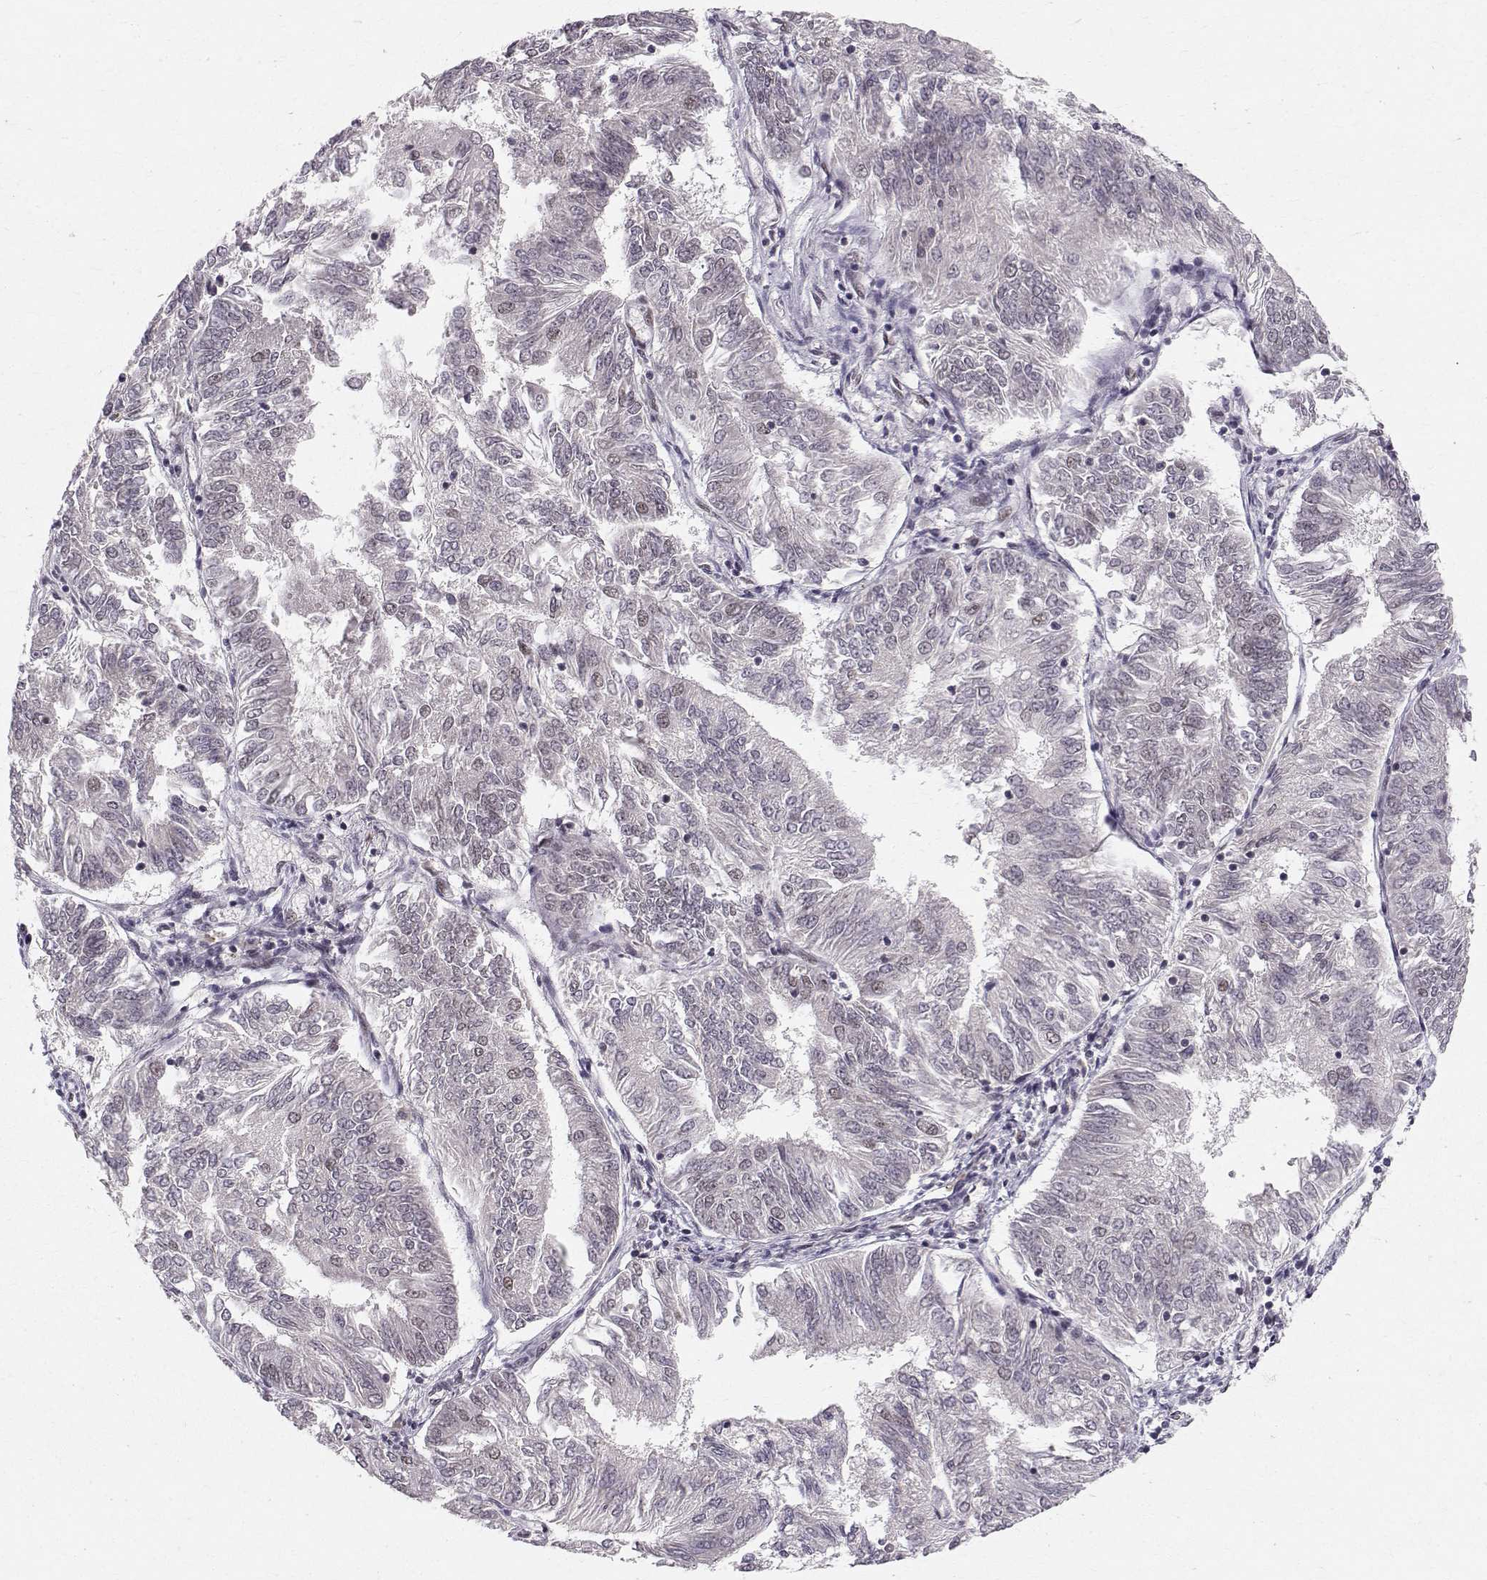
{"staining": {"intensity": "negative", "quantity": "none", "location": "none"}, "tissue": "endometrial cancer", "cell_type": "Tumor cells", "image_type": "cancer", "snomed": [{"axis": "morphology", "description": "Adenocarcinoma, NOS"}, {"axis": "topography", "description": "Endometrium"}], "caption": "The histopathology image demonstrates no staining of tumor cells in endometrial adenocarcinoma.", "gene": "RPP38", "patient": {"sex": "female", "age": 58}}